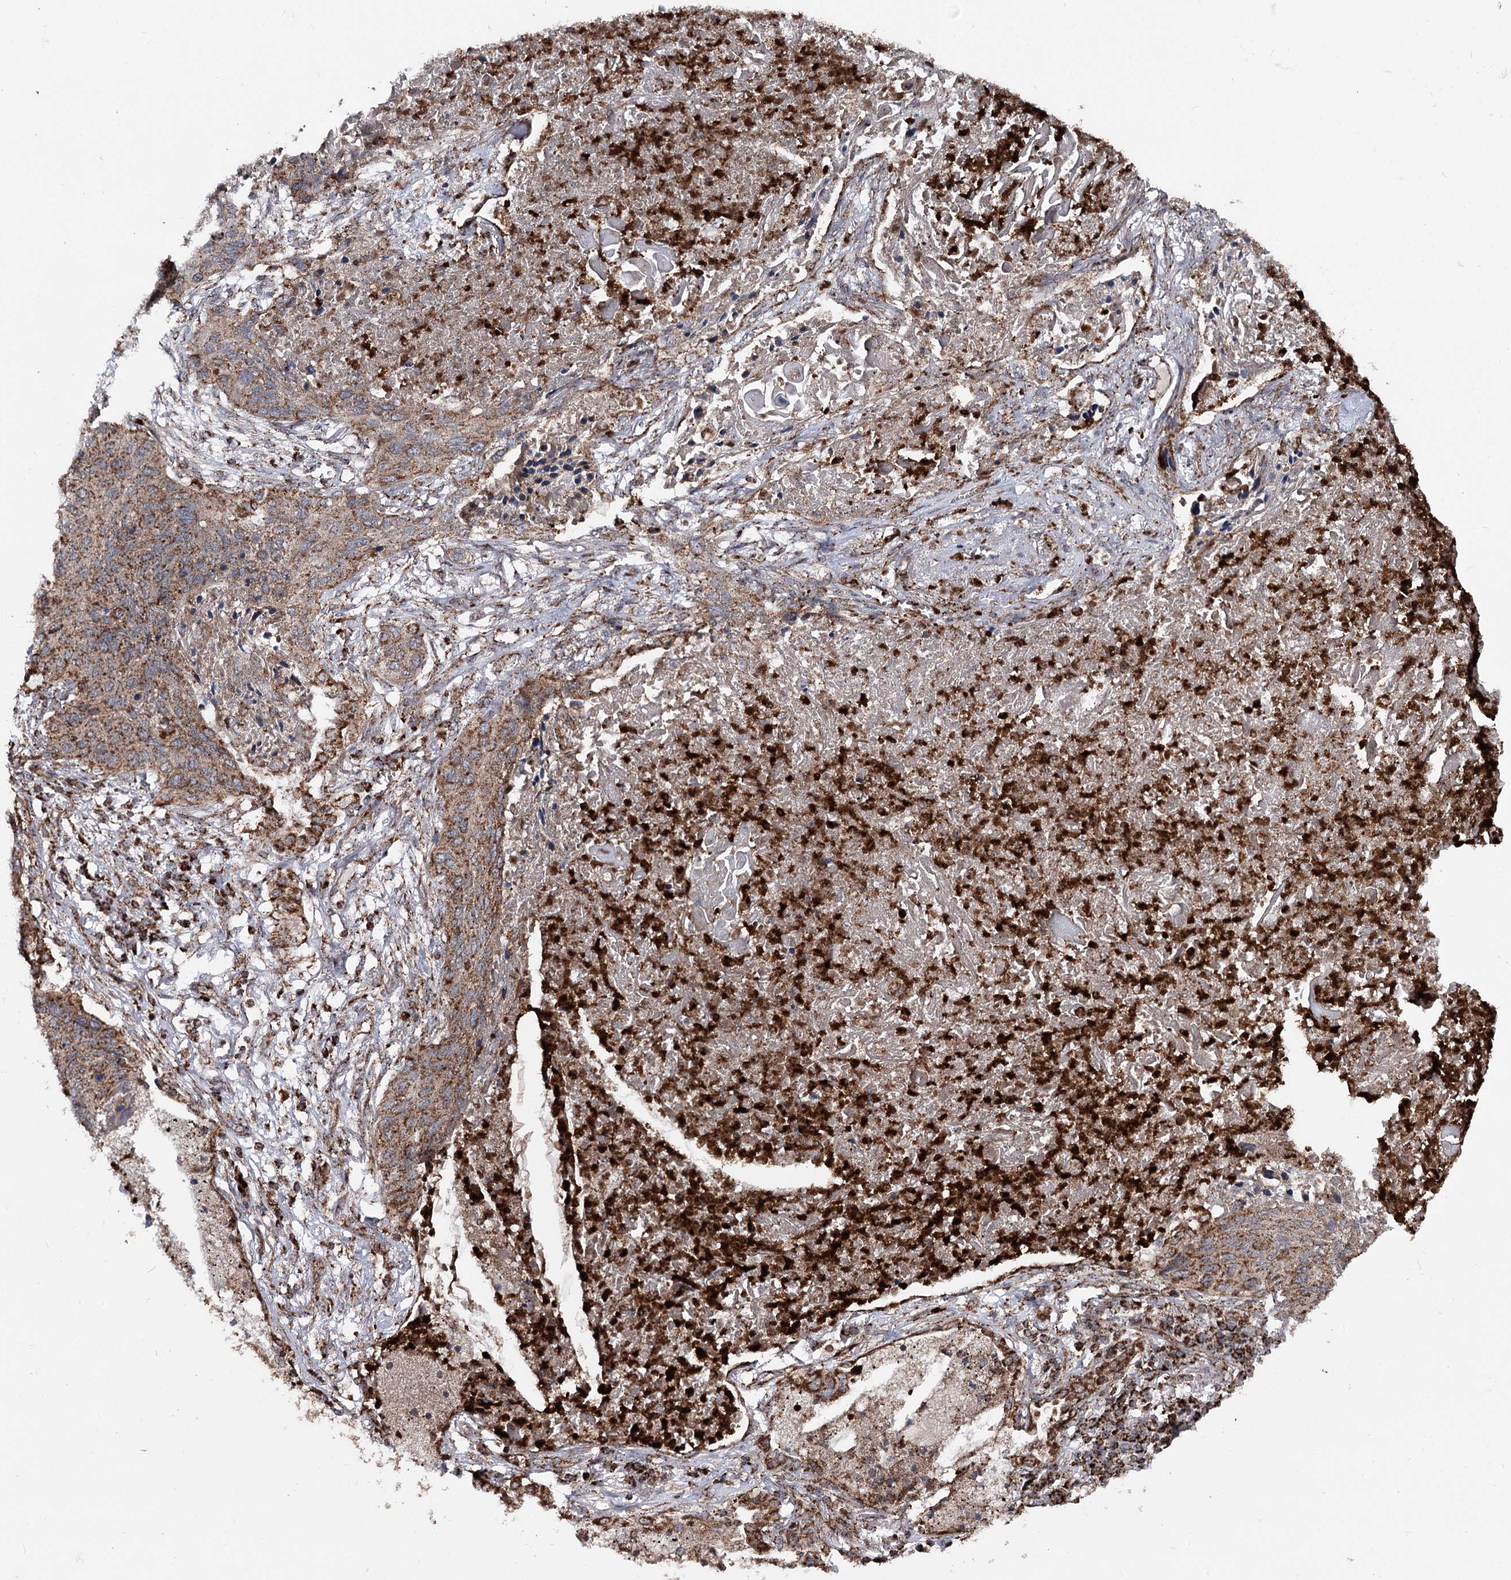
{"staining": {"intensity": "moderate", "quantity": ">75%", "location": "cytoplasmic/membranous"}, "tissue": "lung cancer", "cell_type": "Tumor cells", "image_type": "cancer", "snomed": [{"axis": "morphology", "description": "Squamous cell carcinoma, NOS"}, {"axis": "topography", "description": "Lung"}], "caption": "Squamous cell carcinoma (lung) stained for a protein displays moderate cytoplasmic/membranous positivity in tumor cells.", "gene": "FGFR1OP2", "patient": {"sex": "female", "age": 63}}